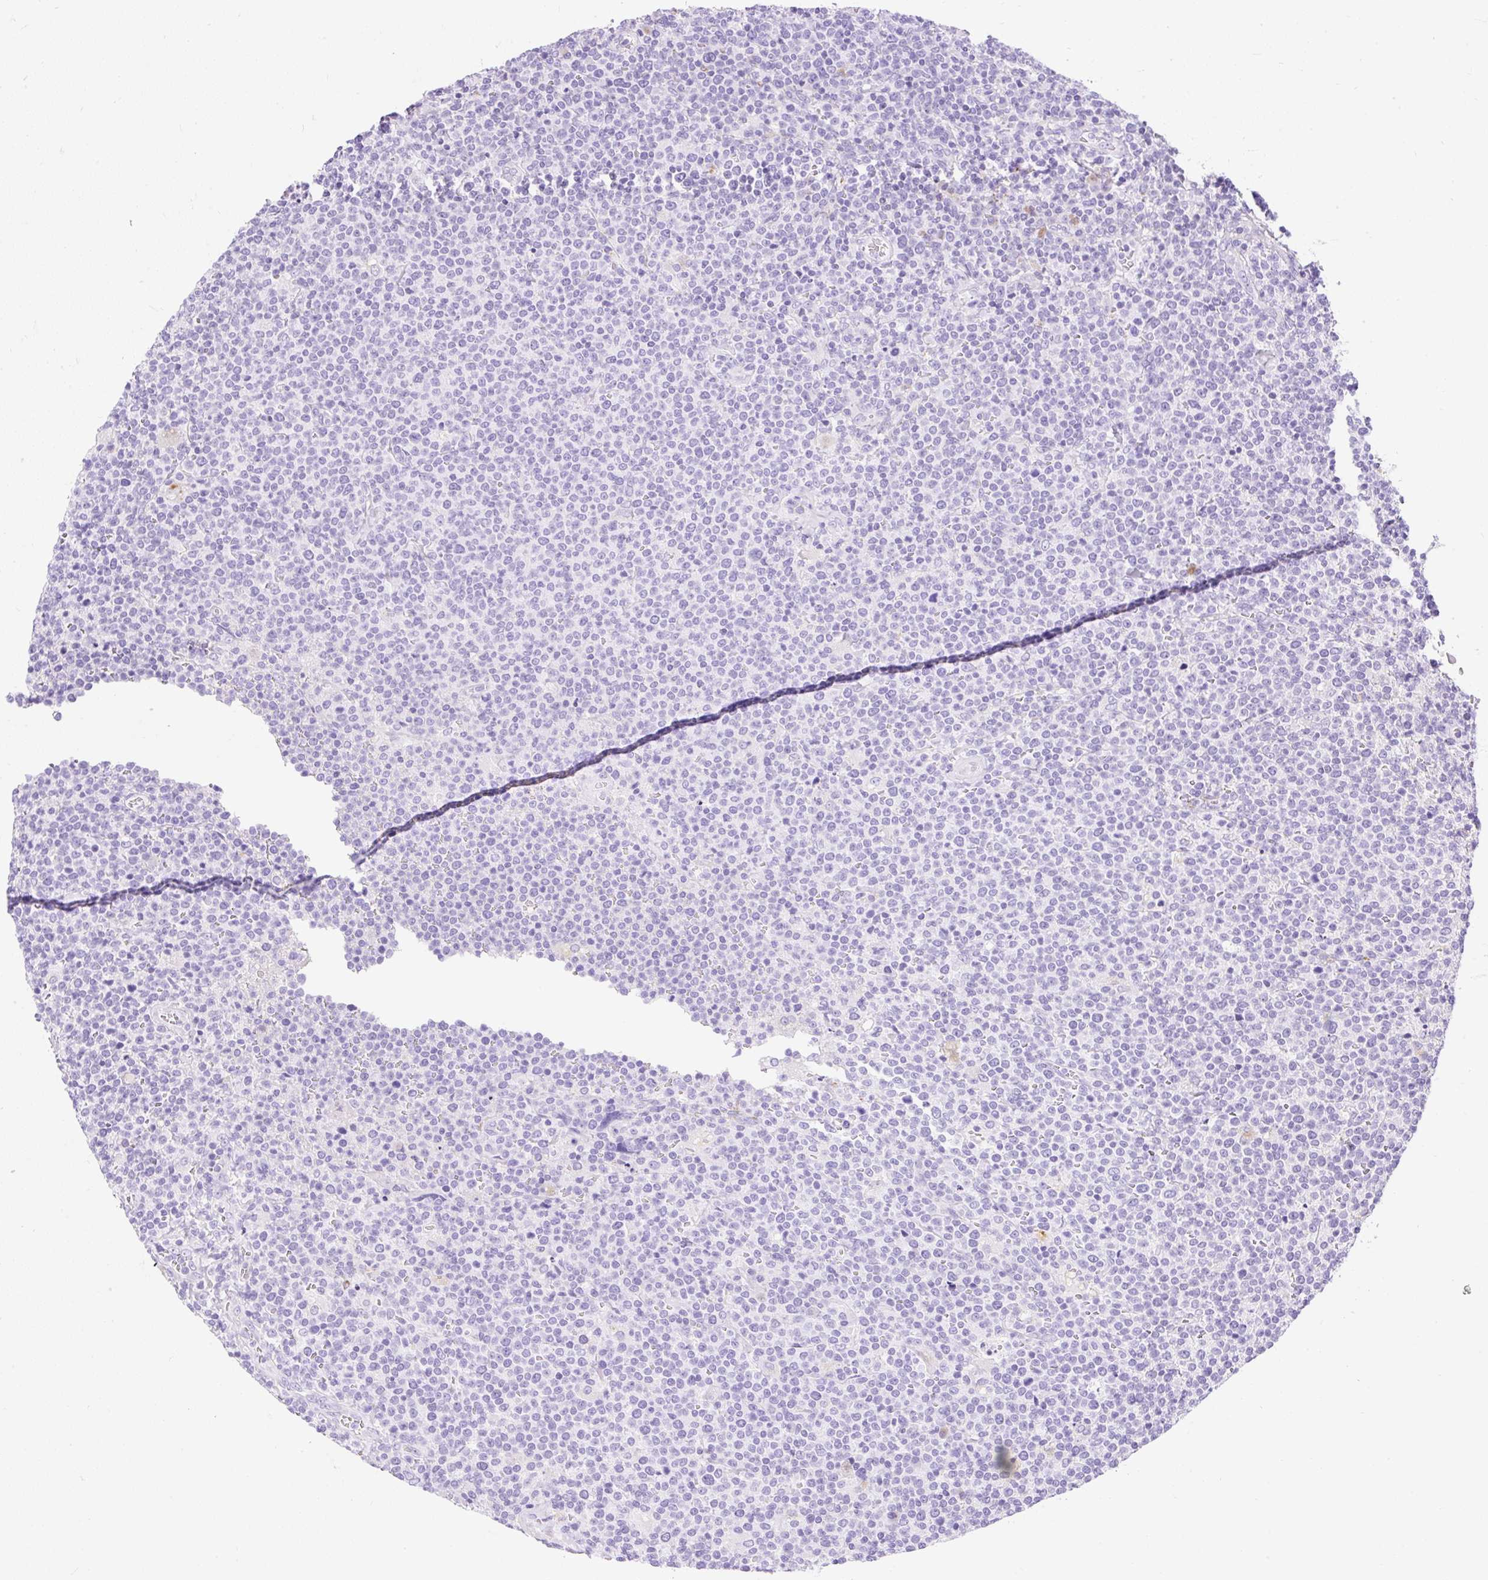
{"staining": {"intensity": "negative", "quantity": "none", "location": "none"}, "tissue": "lymphoma", "cell_type": "Tumor cells", "image_type": "cancer", "snomed": [{"axis": "morphology", "description": "Malignant lymphoma, non-Hodgkin's type, High grade"}, {"axis": "topography", "description": "Lymph node"}], "caption": "Tumor cells are negative for protein expression in human lymphoma.", "gene": "HEXB", "patient": {"sex": "male", "age": 61}}